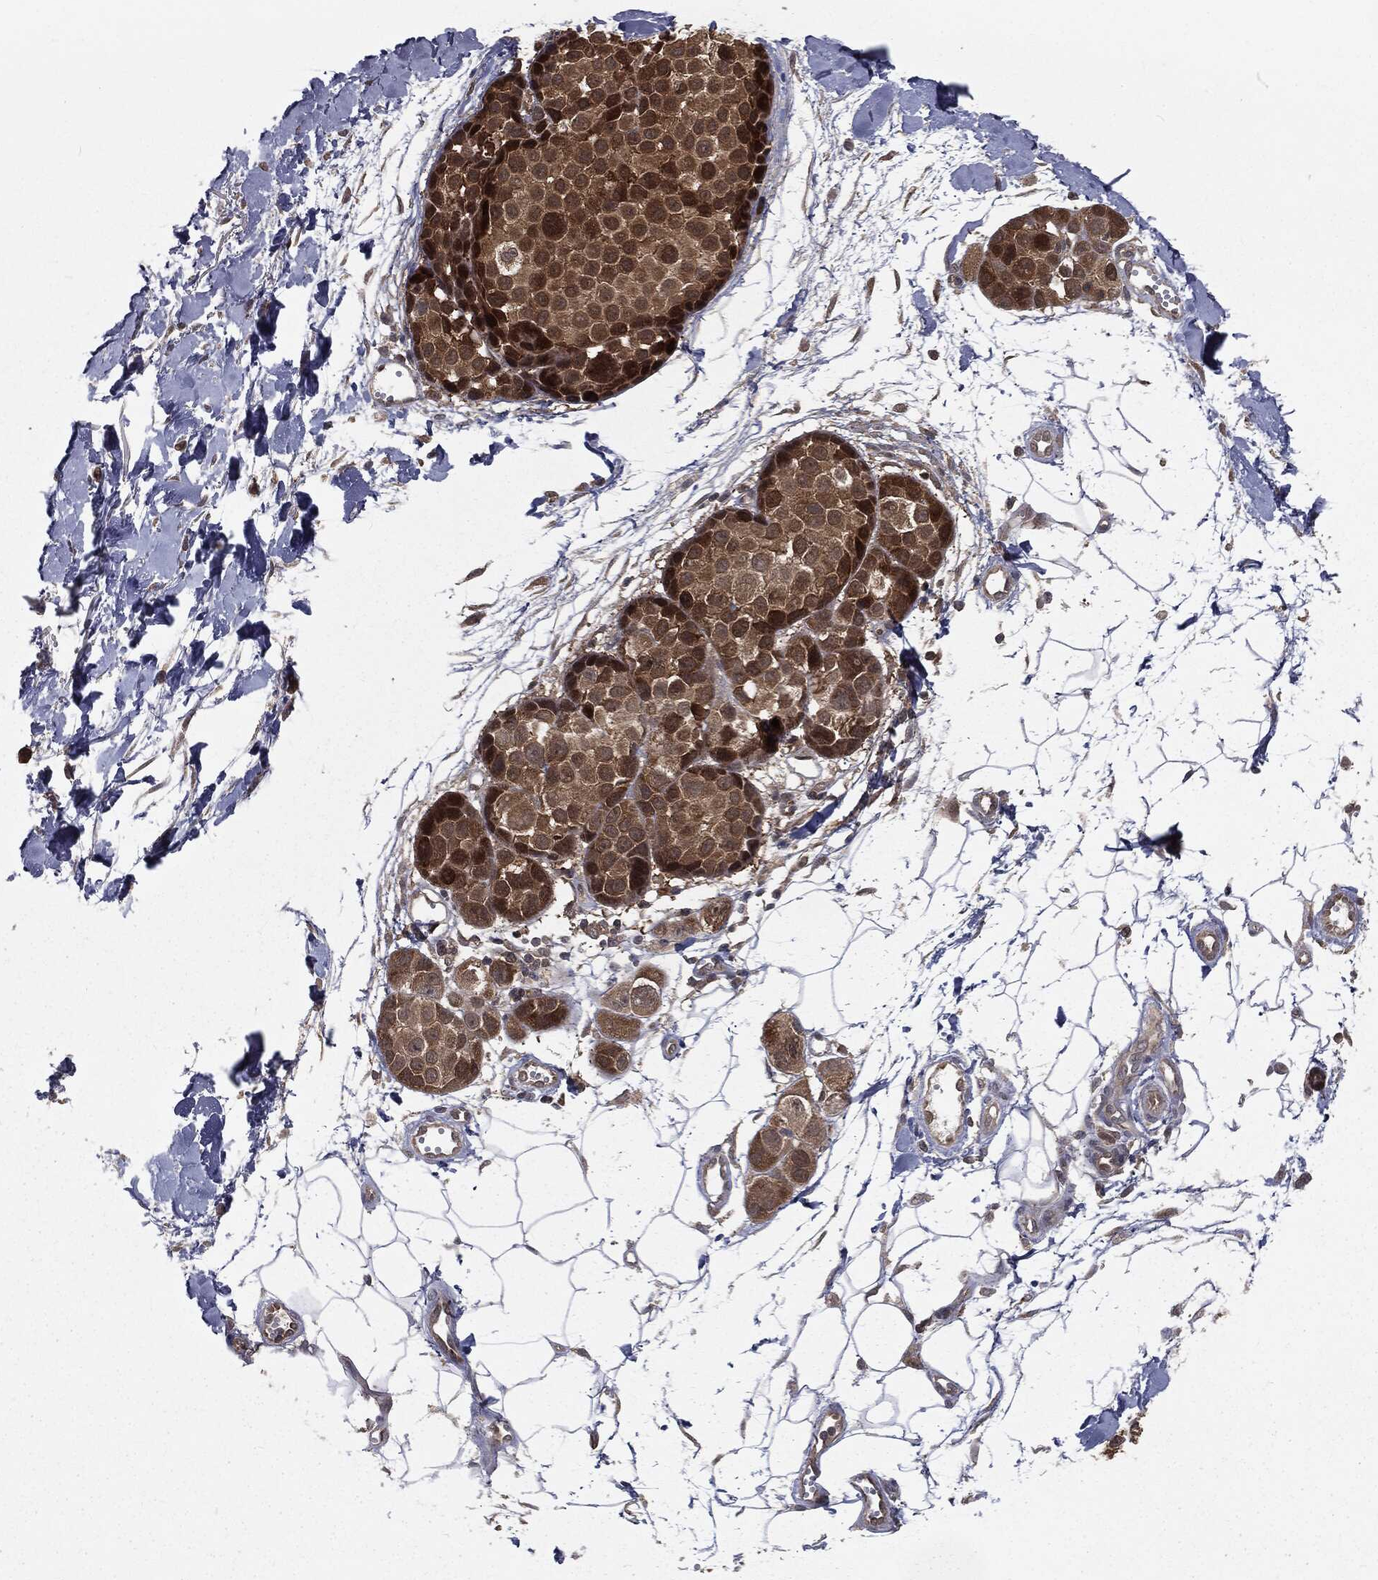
{"staining": {"intensity": "strong", "quantity": "<25%", "location": "cytoplasmic/membranous,nuclear"}, "tissue": "melanoma", "cell_type": "Tumor cells", "image_type": "cancer", "snomed": [{"axis": "morphology", "description": "Malignant melanoma, NOS"}, {"axis": "topography", "description": "Skin"}], "caption": "Immunohistochemistry (IHC) (DAB (3,3'-diaminobenzidine)) staining of human melanoma reveals strong cytoplasmic/membranous and nuclear protein expression in approximately <25% of tumor cells.", "gene": "FBXO7", "patient": {"sex": "female", "age": 86}}